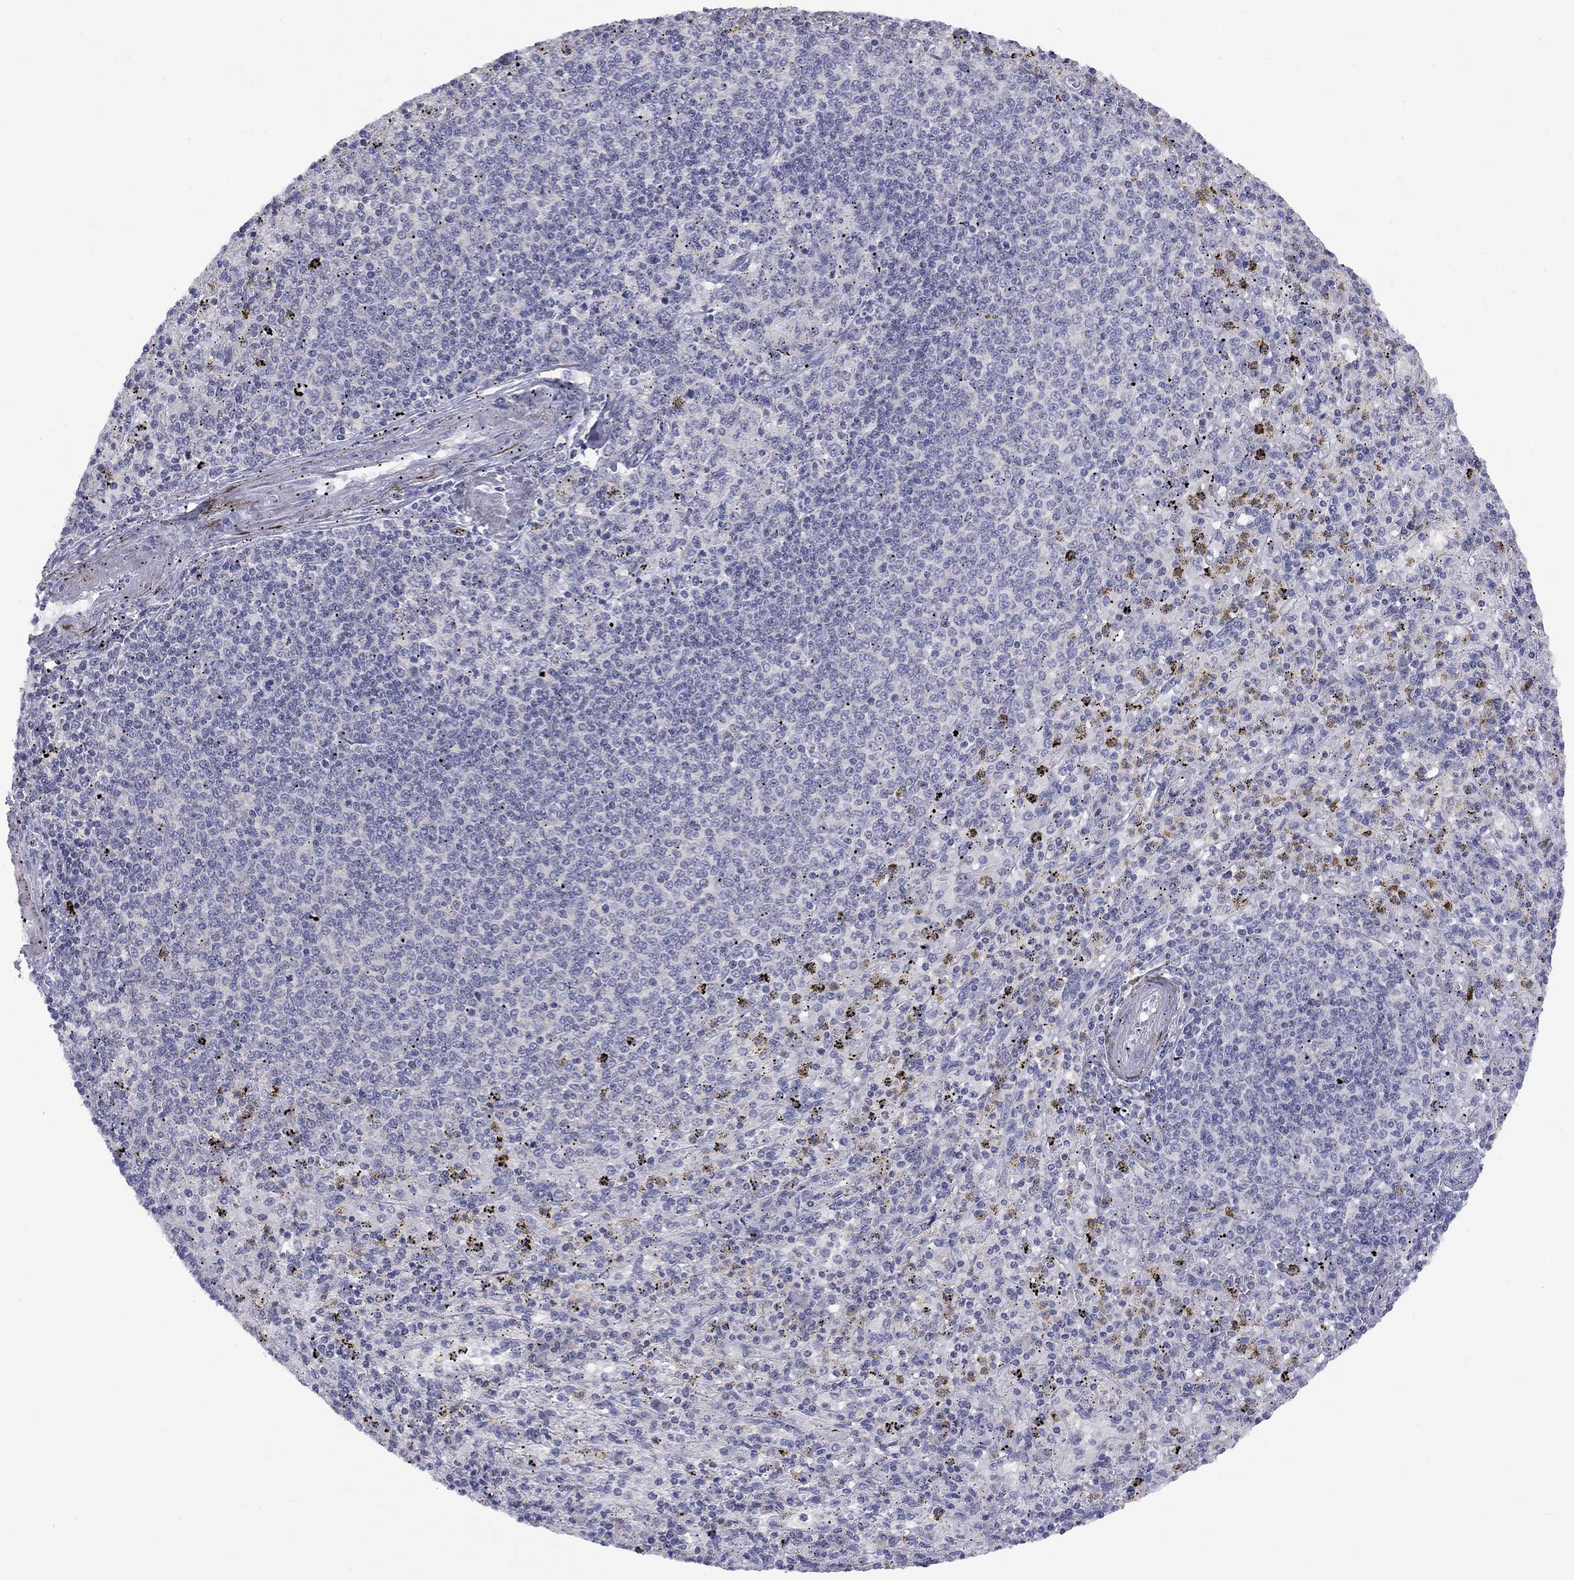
{"staining": {"intensity": "negative", "quantity": "none", "location": "none"}, "tissue": "spleen", "cell_type": "Cells in red pulp", "image_type": "normal", "snomed": [{"axis": "morphology", "description": "Normal tissue, NOS"}, {"axis": "topography", "description": "Spleen"}], "caption": "Photomicrograph shows no significant protein positivity in cells in red pulp of unremarkable spleen.", "gene": "CACNA1A", "patient": {"sex": "male", "age": 60}}